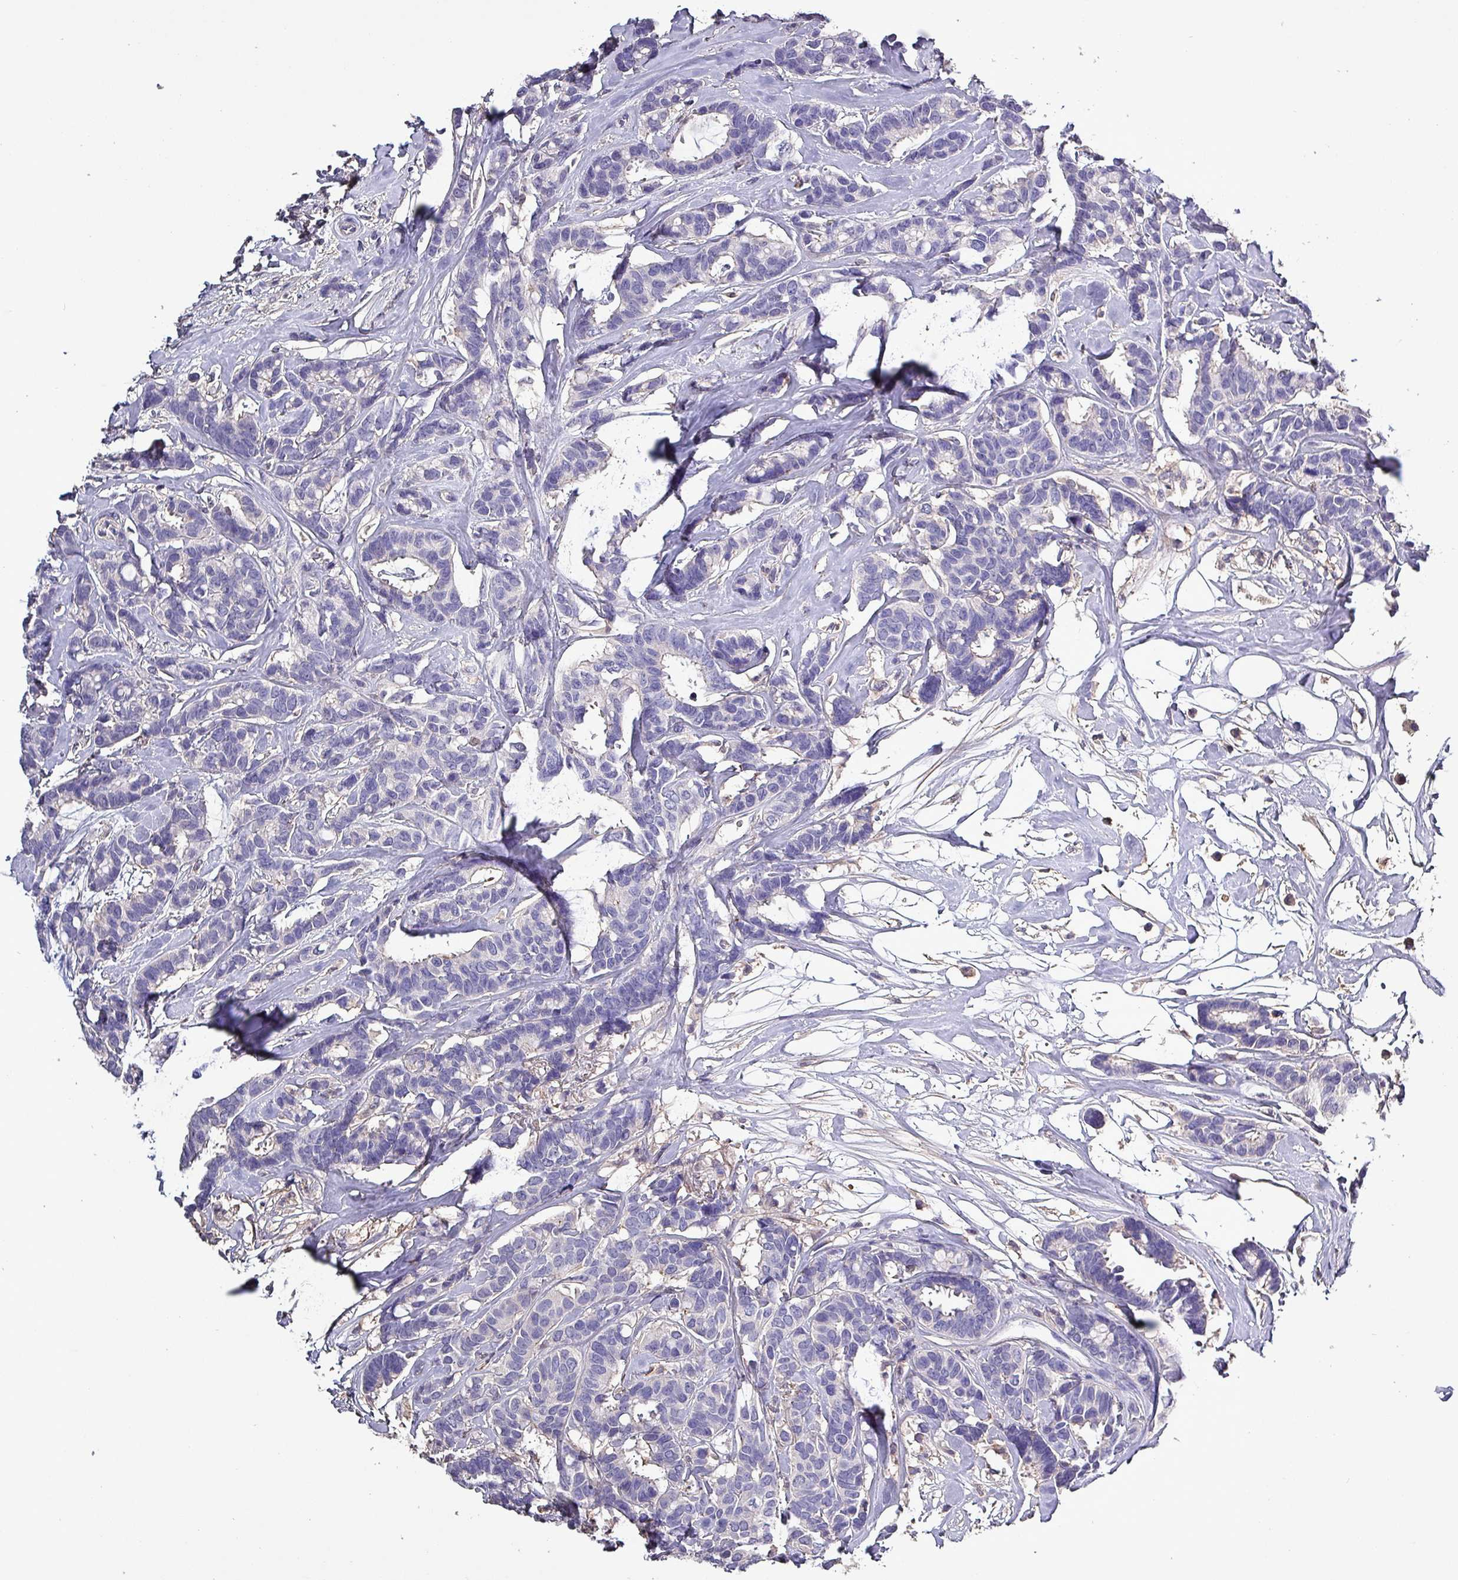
{"staining": {"intensity": "negative", "quantity": "none", "location": "none"}, "tissue": "breast cancer", "cell_type": "Tumor cells", "image_type": "cancer", "snomed": [{"axis": "morphology", "description": "Duct carcinoma"}, {"axis": "topography", "description": "Breast"}], "caption": "Protein analysis of breast cancer displays no significant staining in tumor cells.", "gene": "HTRA4", "patient": {"sex": "female", "age": 87}}